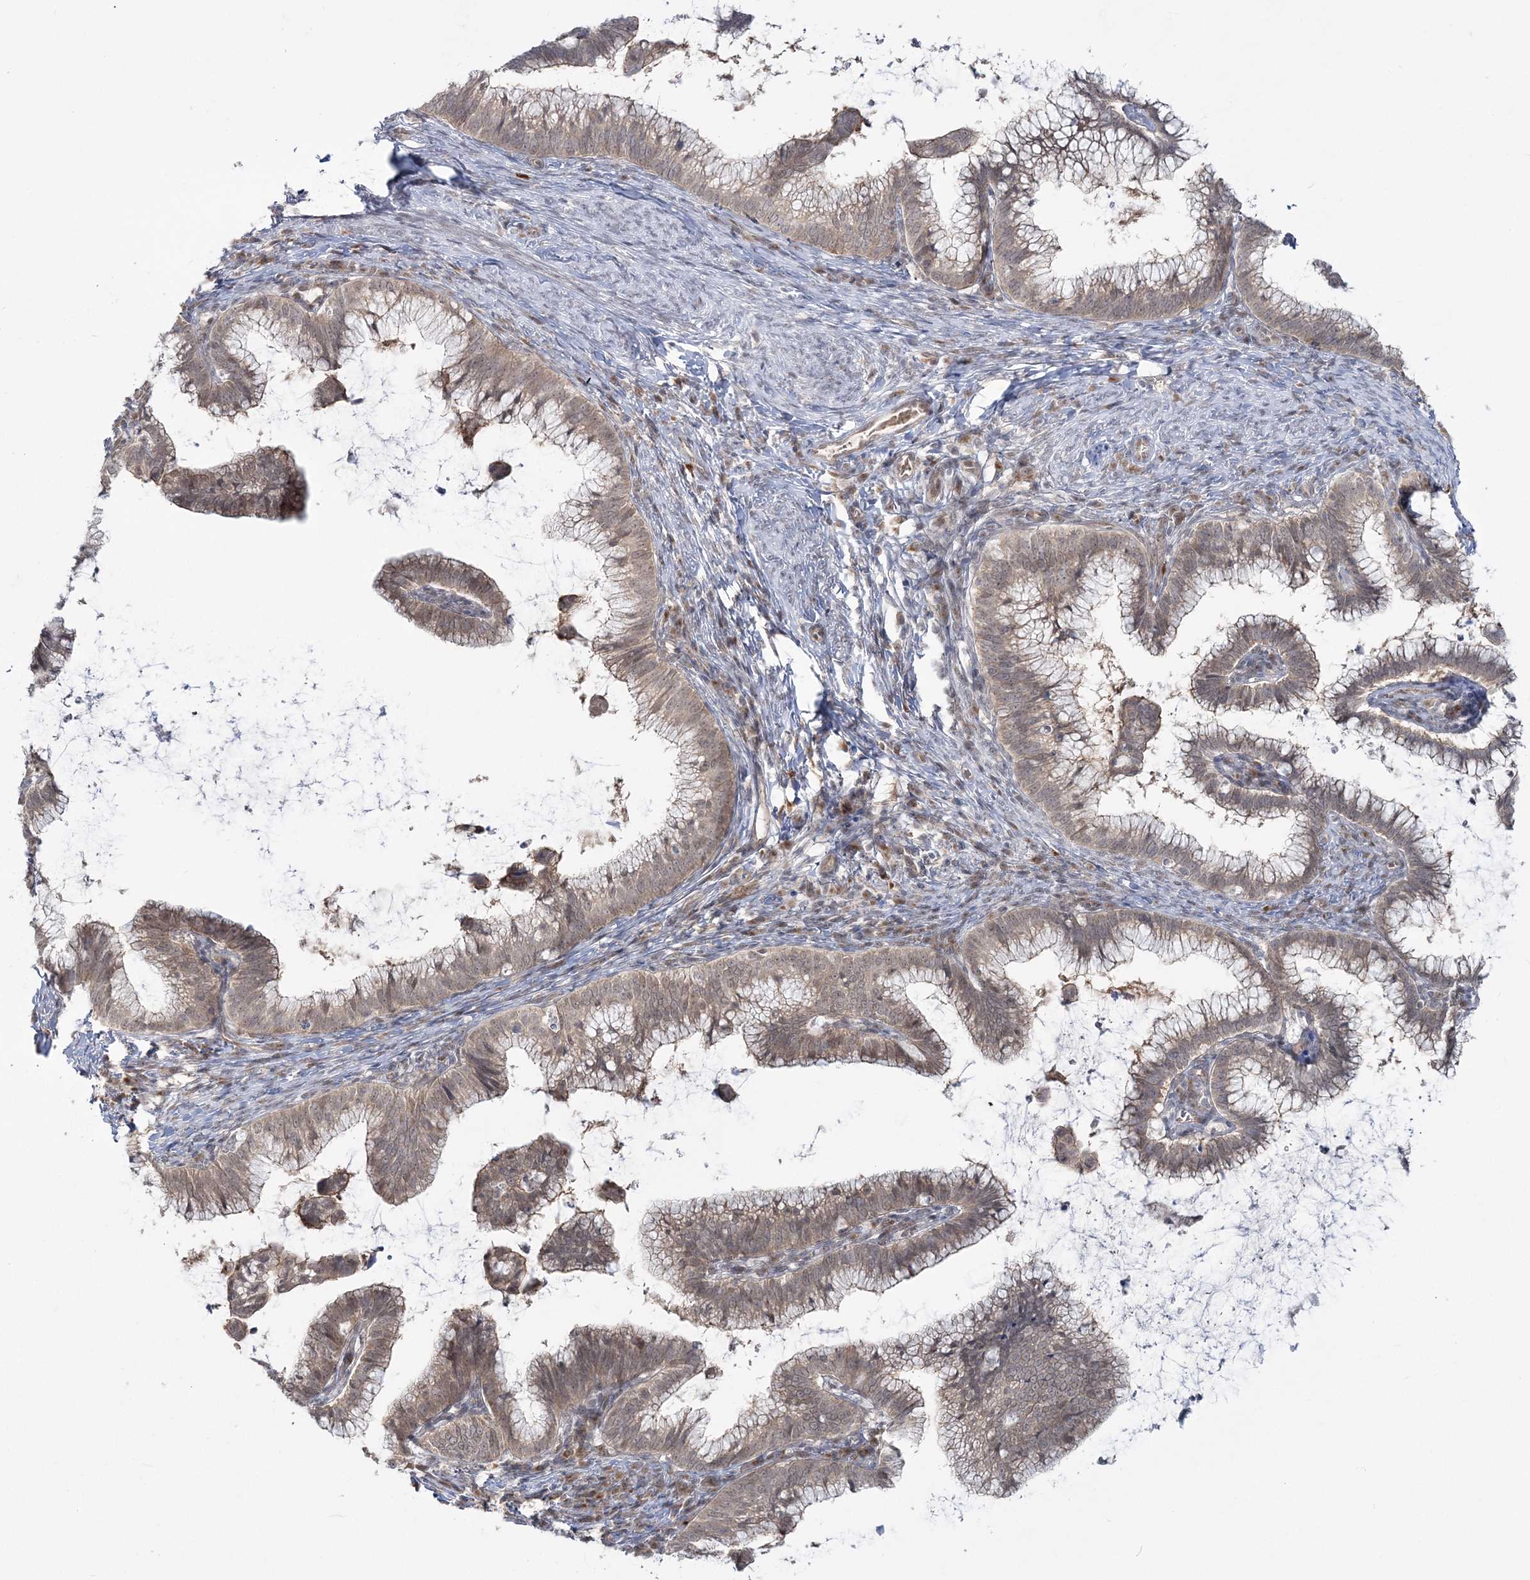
{"staining": {"intensity": "weak", "quantity": ">75%", "location": "cytoplasmic/membranous,nuclear"}, "tissue": "cervical cancer", "cell_type": "Tumor cells", "image_type": "cancer", "snomed": [{"axis": "morphology", "description": "Adenocarcinoma, NOS"}, {"axis": "topography", "description": "Cervix"}], "caption": "The histopathology image displays staining of adenocarcinoma (cervical), revealing weak cytoplasmic/membranous and nuclear protein expression (brown color) within tumor cells.", "gene": "ZFAND6", "patient": {"sex": "female", "age": 36}}